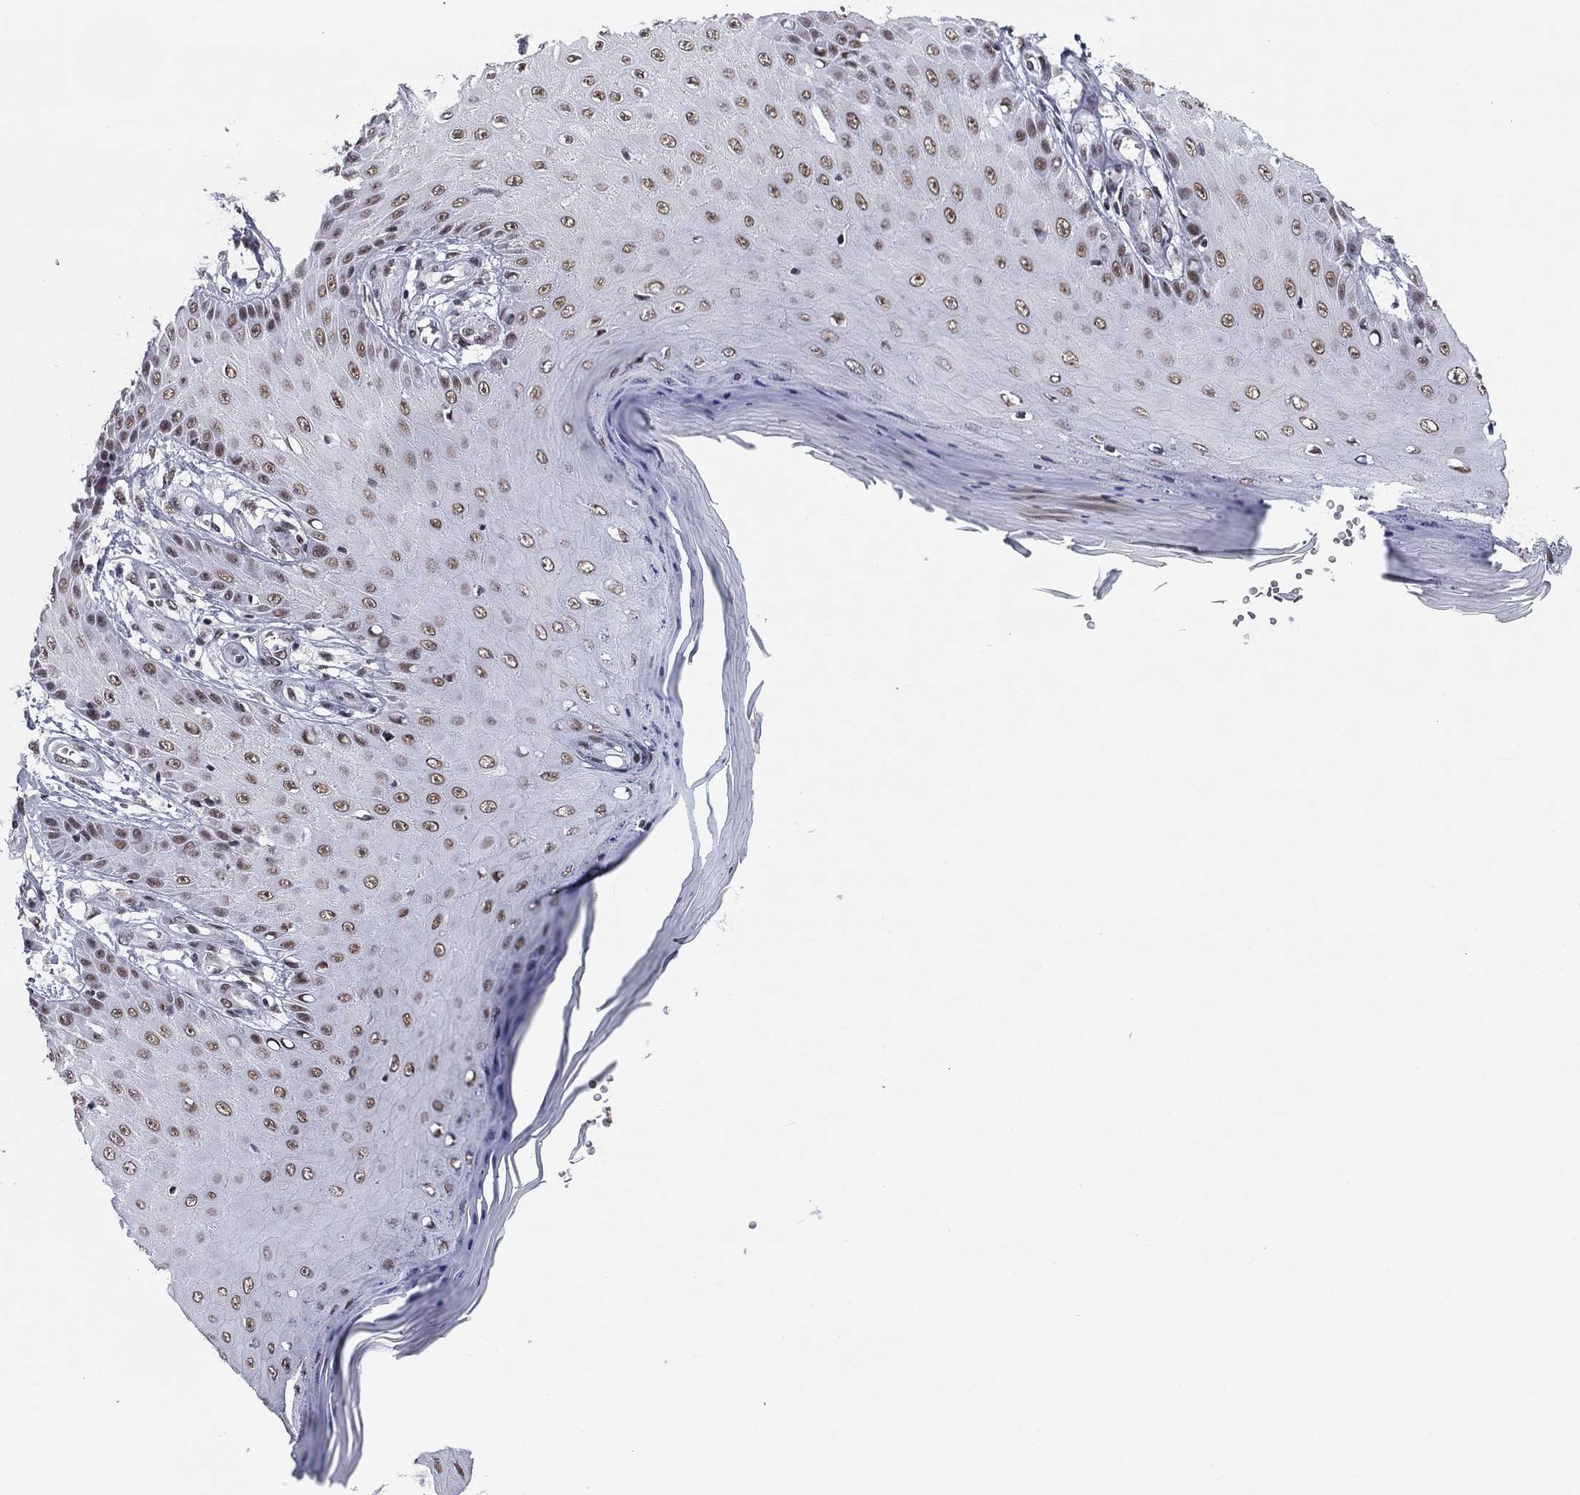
{"staining": {"intensity": "moderate", "quantity": "25%-75%", "location": "nuclear"}, "tissue": "skin cancer", "cell_type": "Tumor cells", "image_type": "cancer", "snomed": [{"axis": "morphology", "description": "Inflammation, NOS"}, {"axis": "morphology", "description": "Squamous cell carcinoma, NOS"}, {"axis": "topography", "description": "Skin"}], "caption": "IHC histopathology image of neoplastic tissue: human skin squamous cell carcinoma stained using IHC reveals medium levels of moderate protein expression localized specifically in the nuclear of tumor cells, appearing as a nuclear brown color.", "gene": "ETV5", "patient": {"sex": "male", "age": 70}}